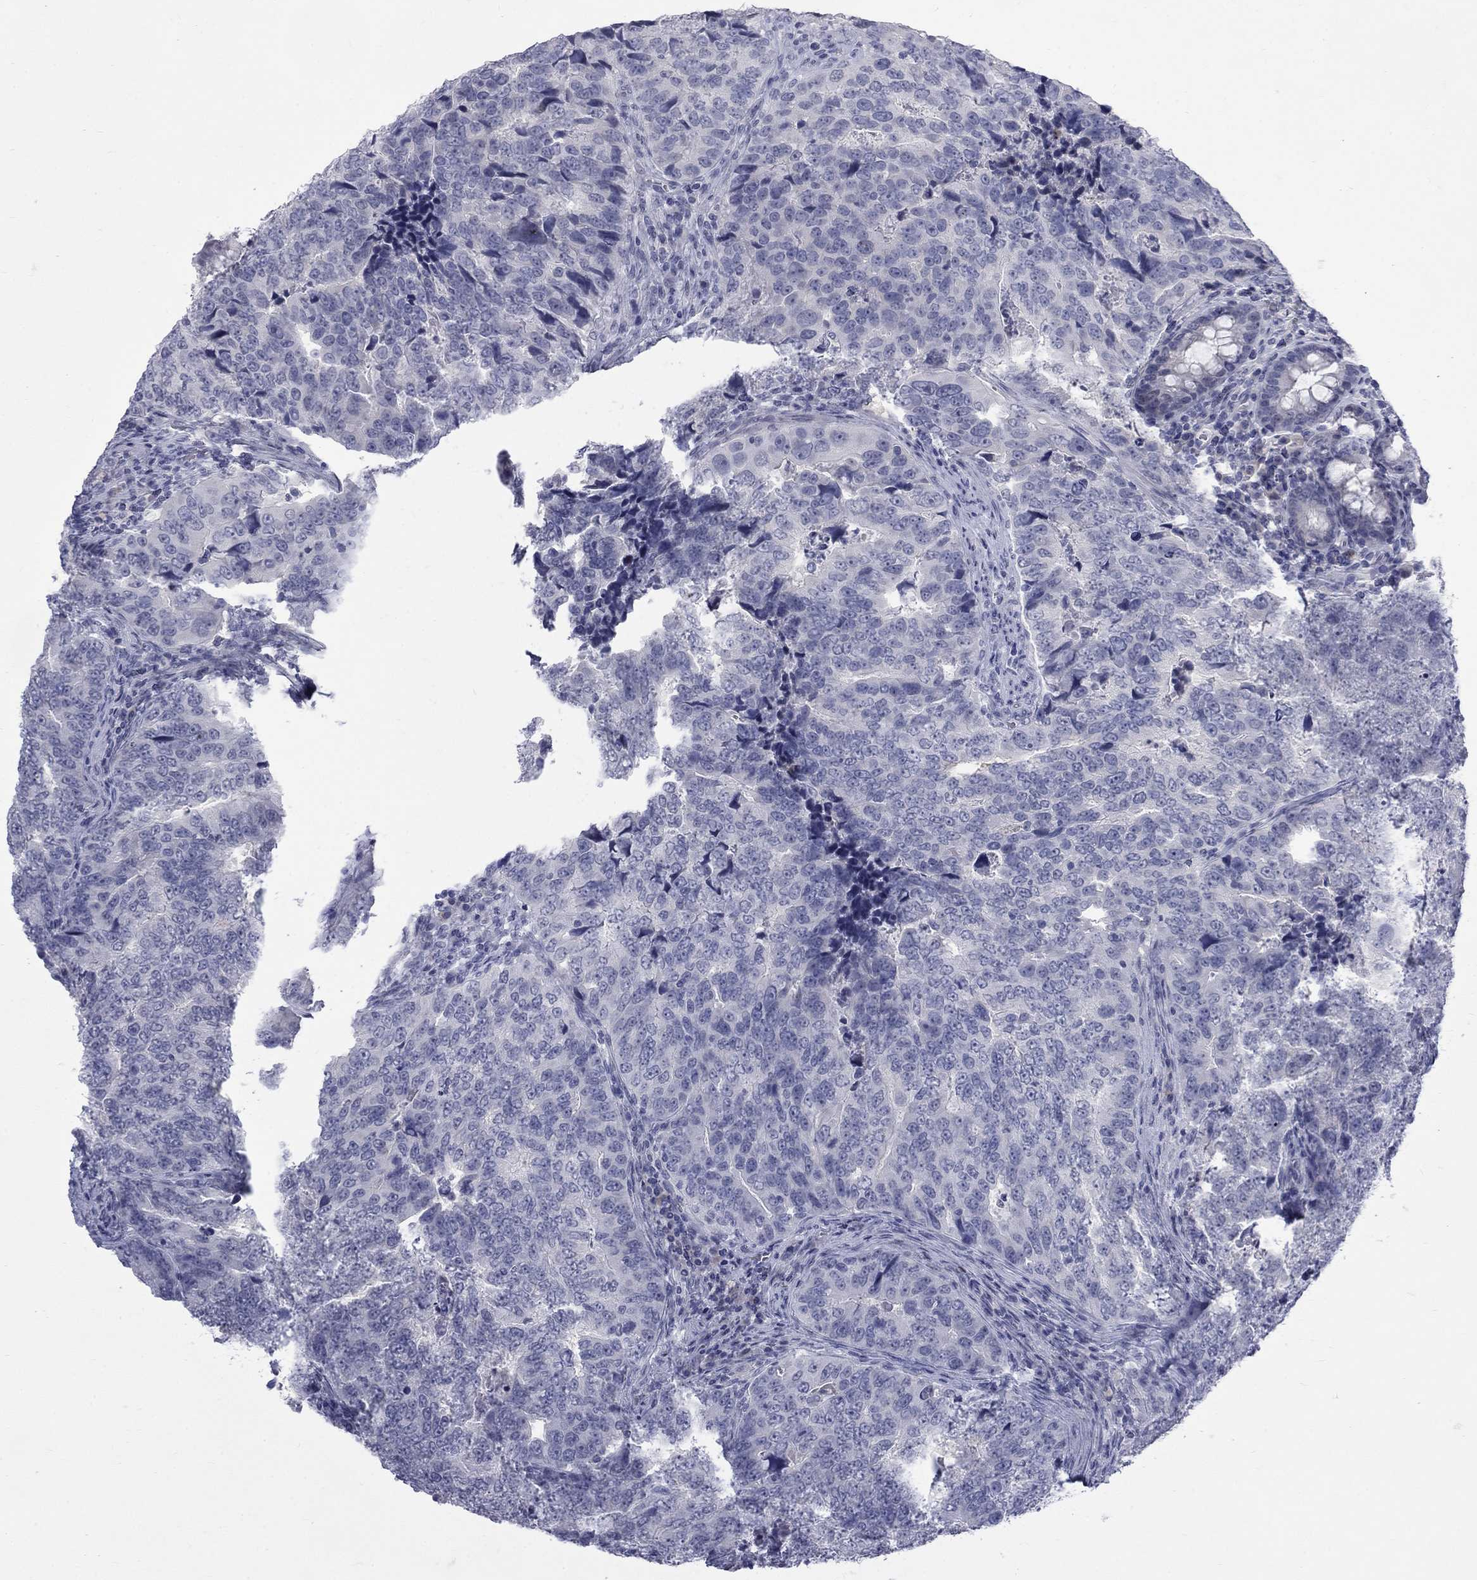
{"staining": {"intensity": "negative", "quantity": "none", "location": "none"}, "tissue": "colorectal cancer", "cell_type": "Tumor cells", "image_type": "cancer", "snomed": [{"axis": "morphology", "description": "Adenocarcinoma, NOS"}, {"axis": "topography", "description": "Colon"}], "caption": "Tumor cells show no significant protein expression in colorectal cancer.", "gene": "CTNND2", "patient": {"sex": "female", "age": 72}}